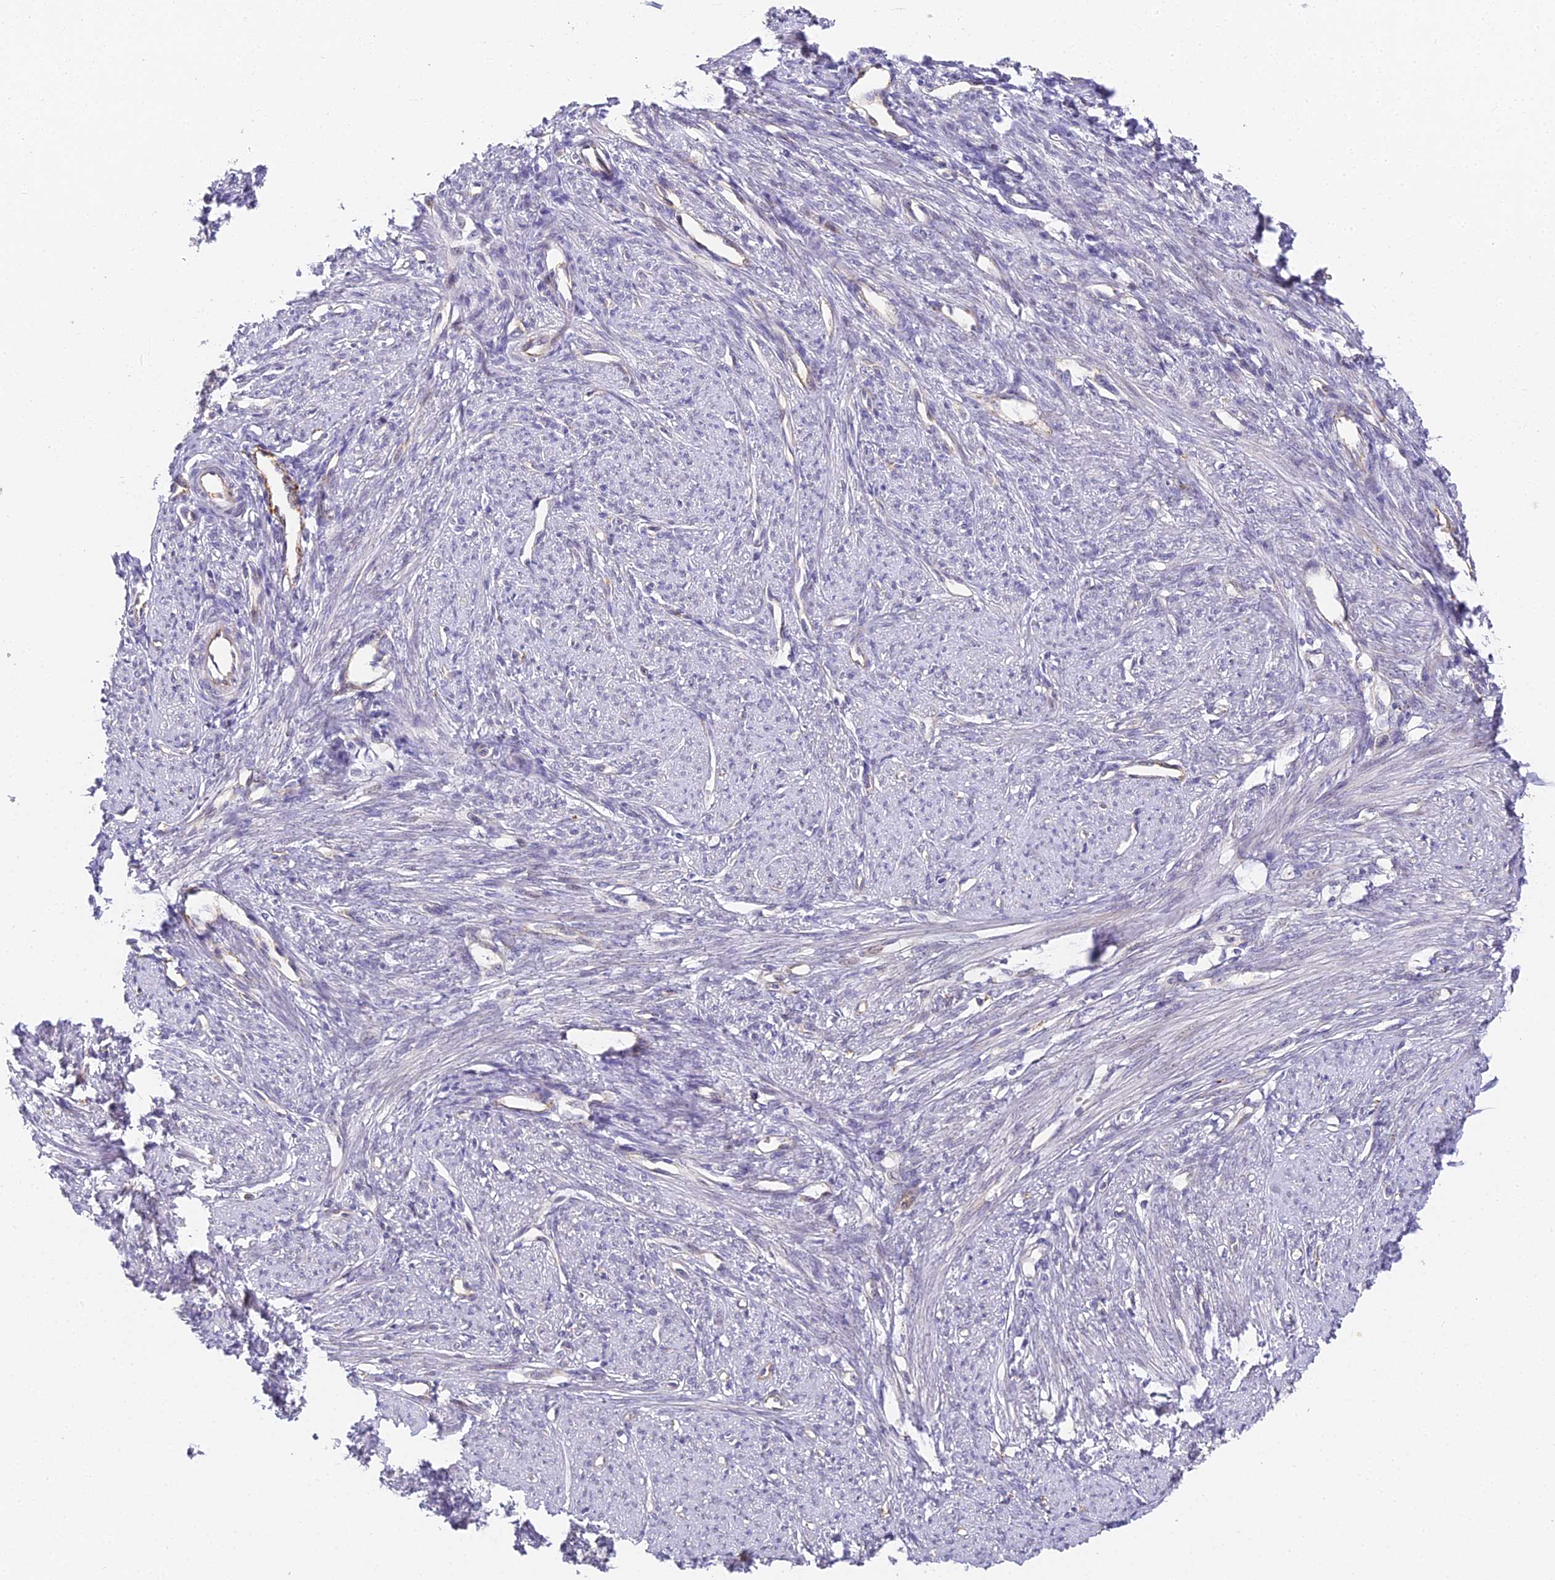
{"staining": {"intensity": "weak", "quantity": "<25%", "location": "cytoplasmic/membranous"}, "tissue": "smooth muscle", "cell_type": "Smooth muscle cells", "image_type": "normal", "snomed": [{"axis": "morphology", "description": "Normal tissue, NOS"}, {"axis": "topography", "description": "Smooth muscle"}, {"axis": "topography", "description": "Uterus"}], "caption": "Immunohistochemistry of unremarkable smooth muscle shows no expression in smooth muscle cells.", "gene": "DNAAF10", "patient": {"sex": "female", "age": 59}}